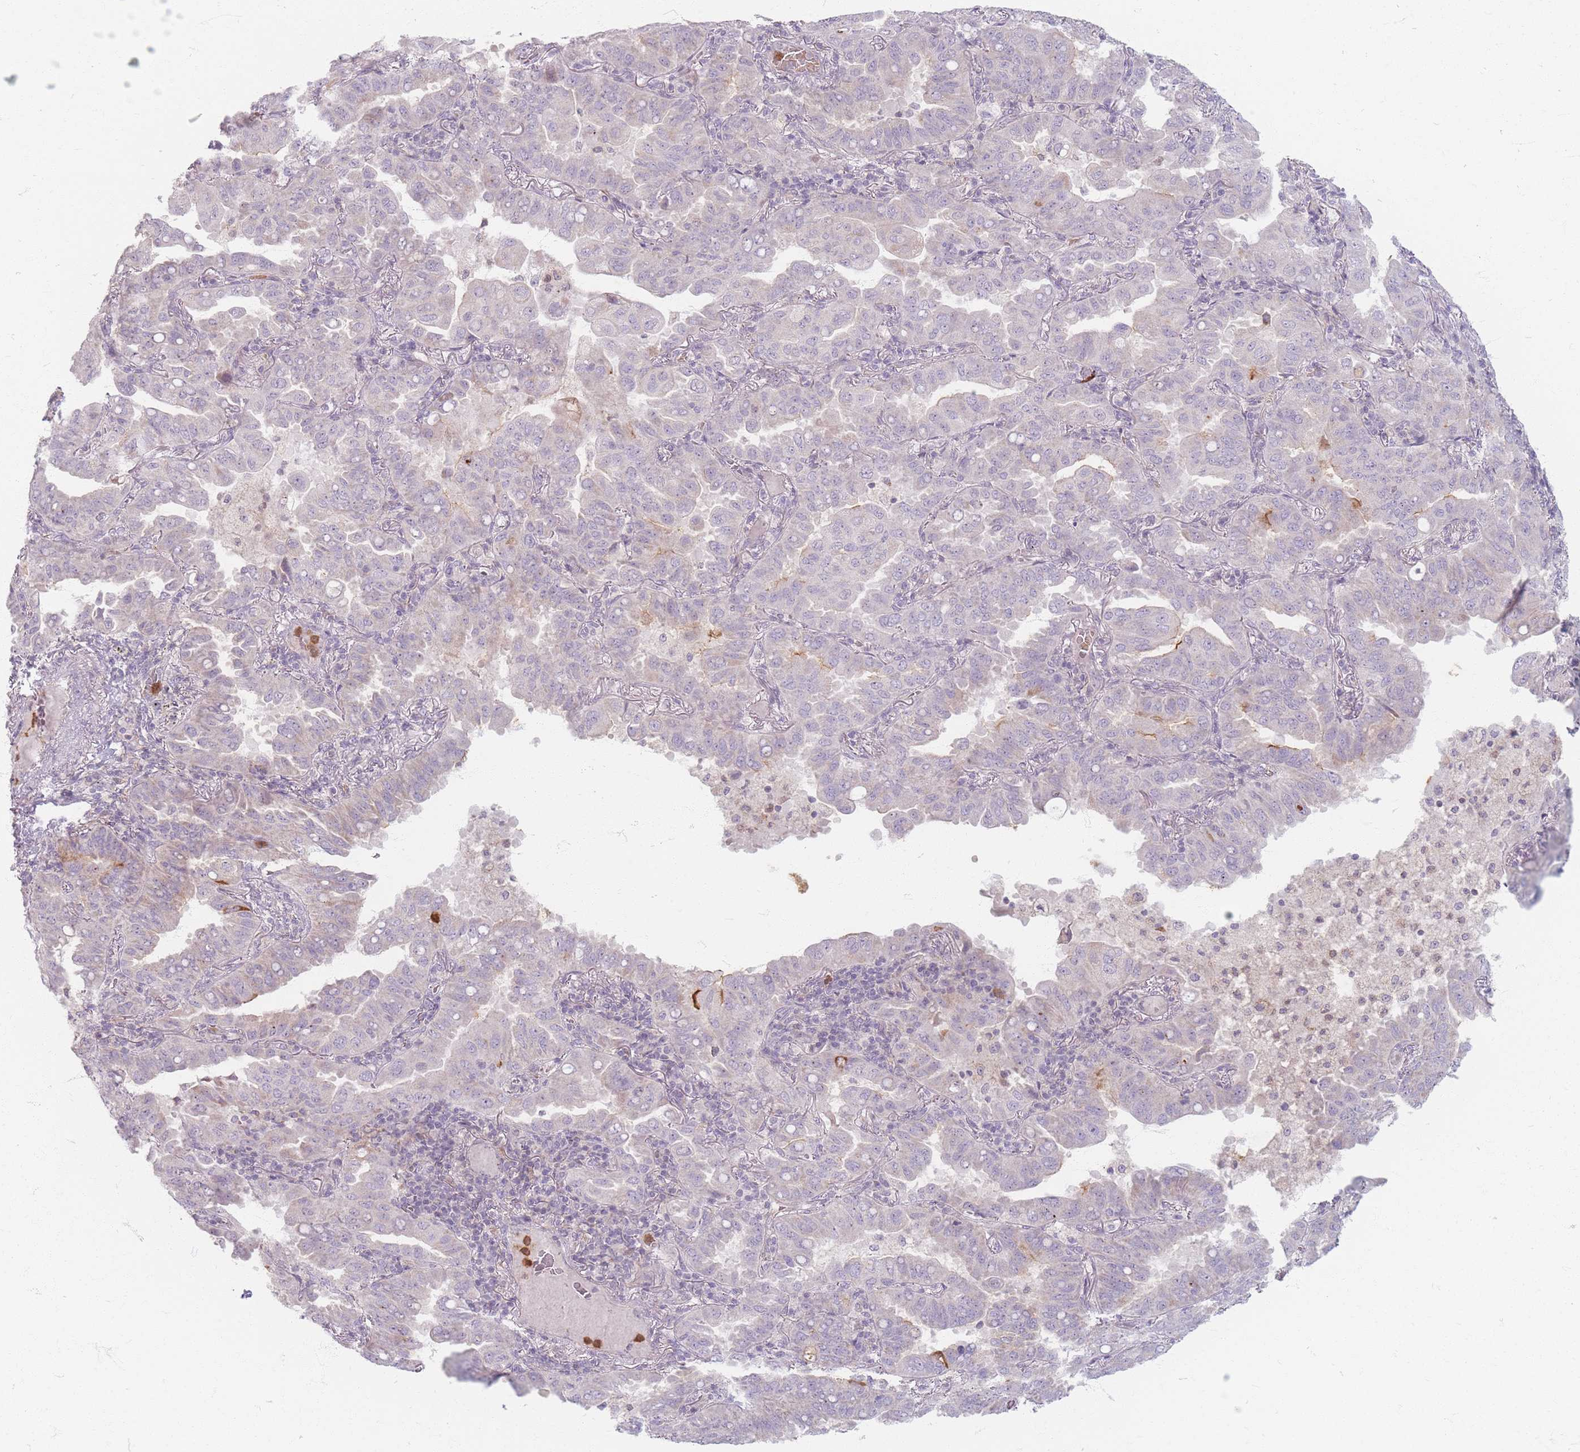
{"staining": {"intensity": "negative", "quantity": "none", "location": "none"}, "tissue": "lung cancer", "cell_type": "Tumor cells", "image_type": "cancer", "snomed": [{"axis": "morphology", "description": "Adenocarcinoma, NOS"}, {"axis": "topography", "description": "Lung"}], "caption": "Immunohistochemistry (IHC) of human adenocarcinoma (lung) shows no expression in tumor cells. Nuclei are stained in blue.", "gene": "CHCHD7", "patient": {"sex": "male", "age": 64}}